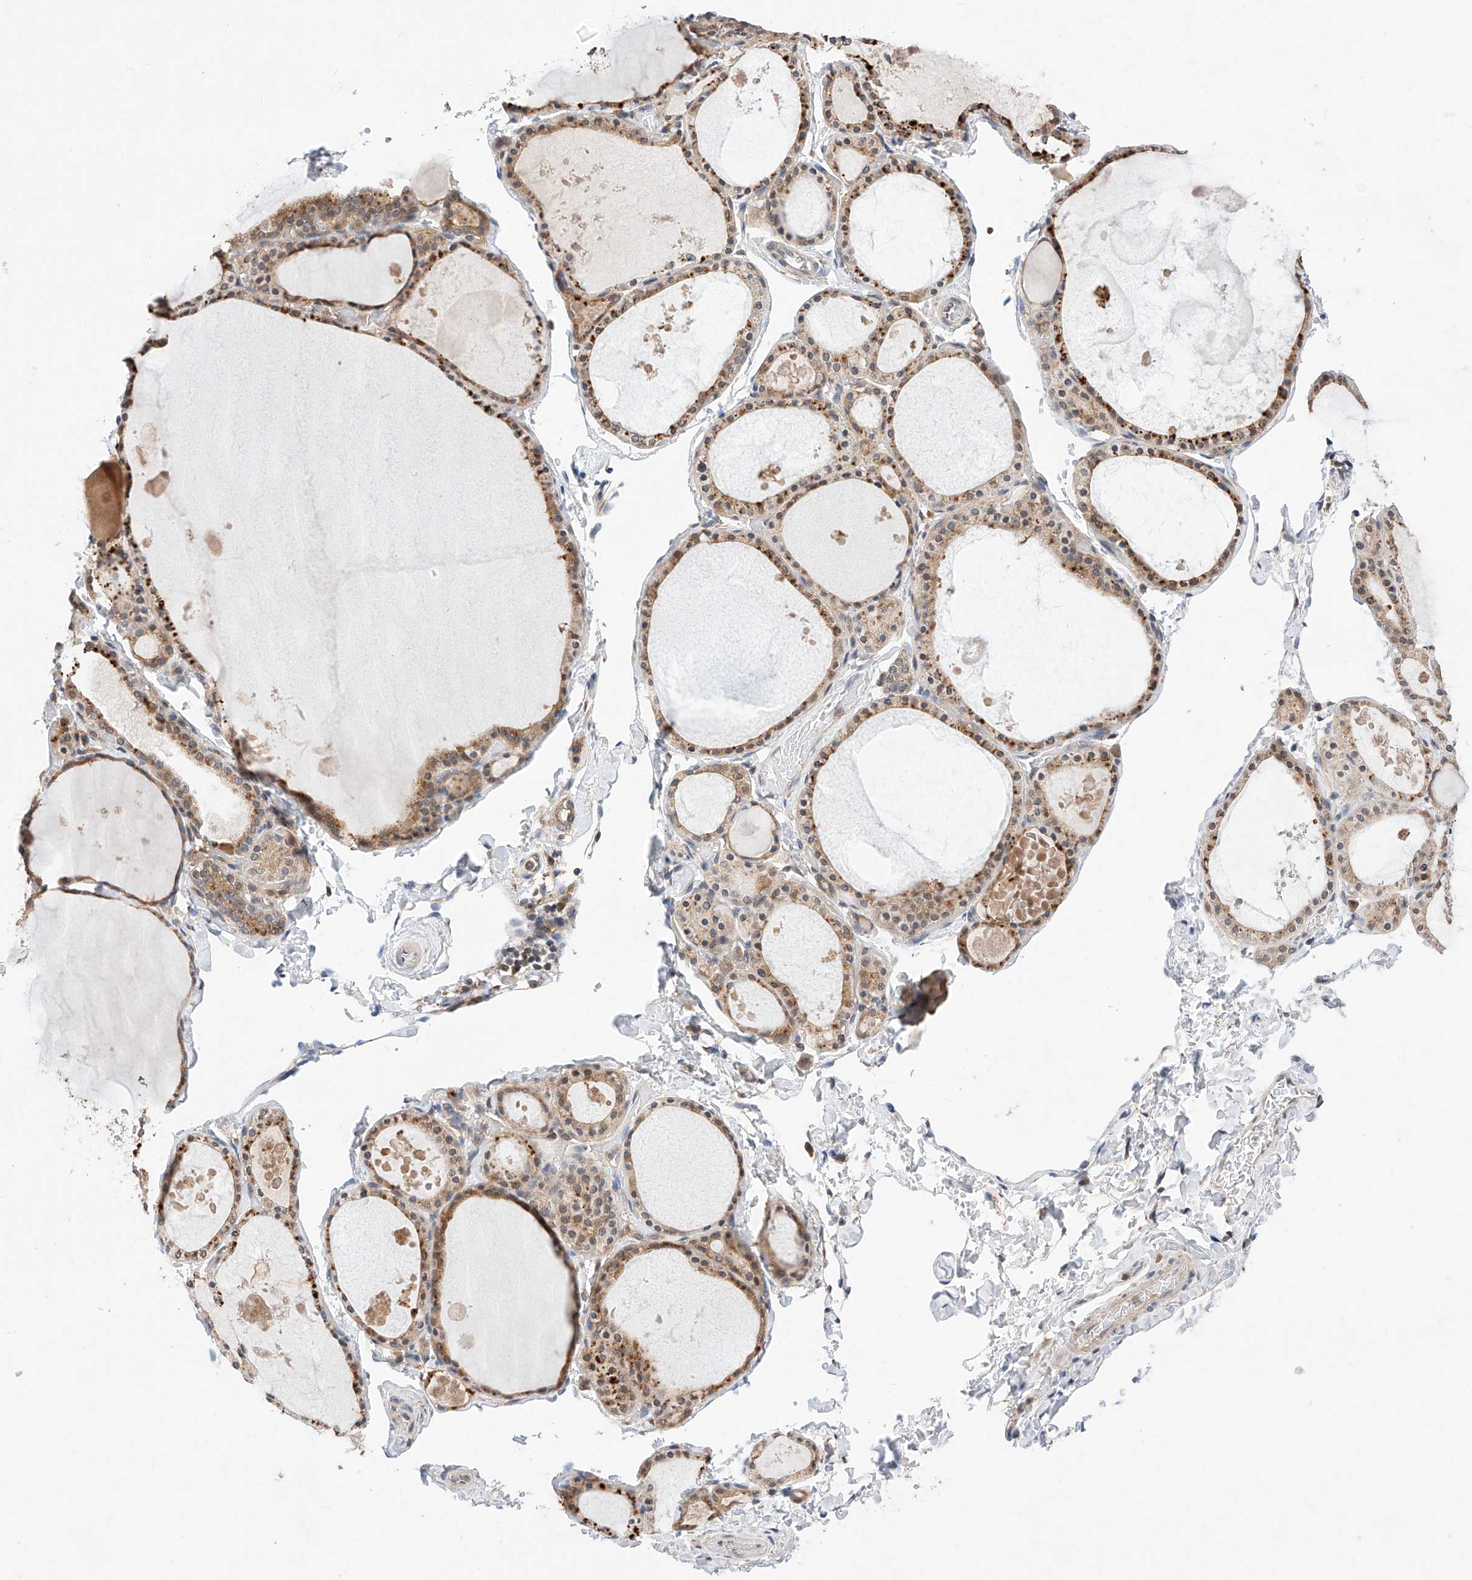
{"staining": {"intensity": "moderate", "quantity": ">75%", "location": "cytoplasmic/membranous"}, "tissue": "thyroid gland", "cell_type": "Glandular cells", "image_type": "normal", "snomed": [{"axis": "morphology", "description": "Normal tissue, NOS"}, {"axis": "topography", "description": "Thyroid gland"}], "caption": "DAB (3,3'-diaminobenzidine) immunohistochemical staining of unremarkable human thyroid gland shows moderate cytoplasmic/membranous protein staining in about >75% of glandular cells. (Brightfield microscopy of DAB IHC at high magnification).", "gene": "ZSCAN4", "patient": {"sex": "male", "age": 56}}